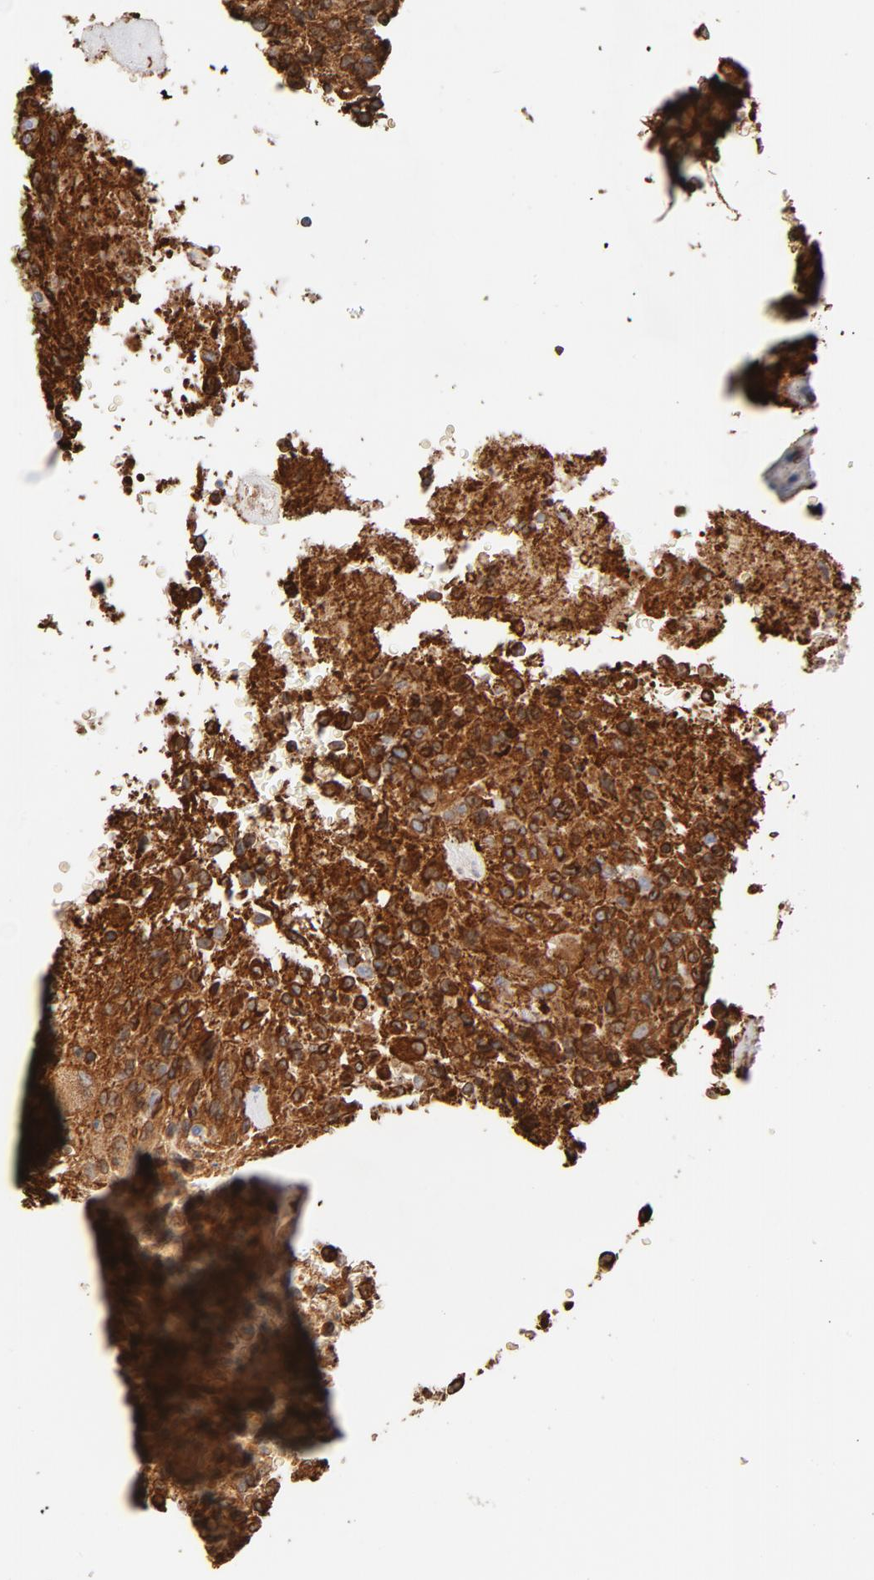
{"staining": {"intensity": "strong", "quantity": ">75%", "location": "cytoplasmic/membranous"}, "tissue": "glioma", "cell_type": "Tumor cells", "image_type": "cancer", "snomed": [{"axis": "morphology", "description": "Normal tissue, NOS"}, {"axis": "morphology", "description": "Glioma, malignant, High grade"}, {"axis": "topography", "description": "Cerebral cortex"}], "caption": "This micrograph demonstrates immunohistochemistry (IHC) staining of malignant glioma (high-grade), with high strong cytoplasmic/membranous staining in approximately >75% of tumor cells.", "gene": "CANX", "patient": {"sex": "male", "age": 56}}